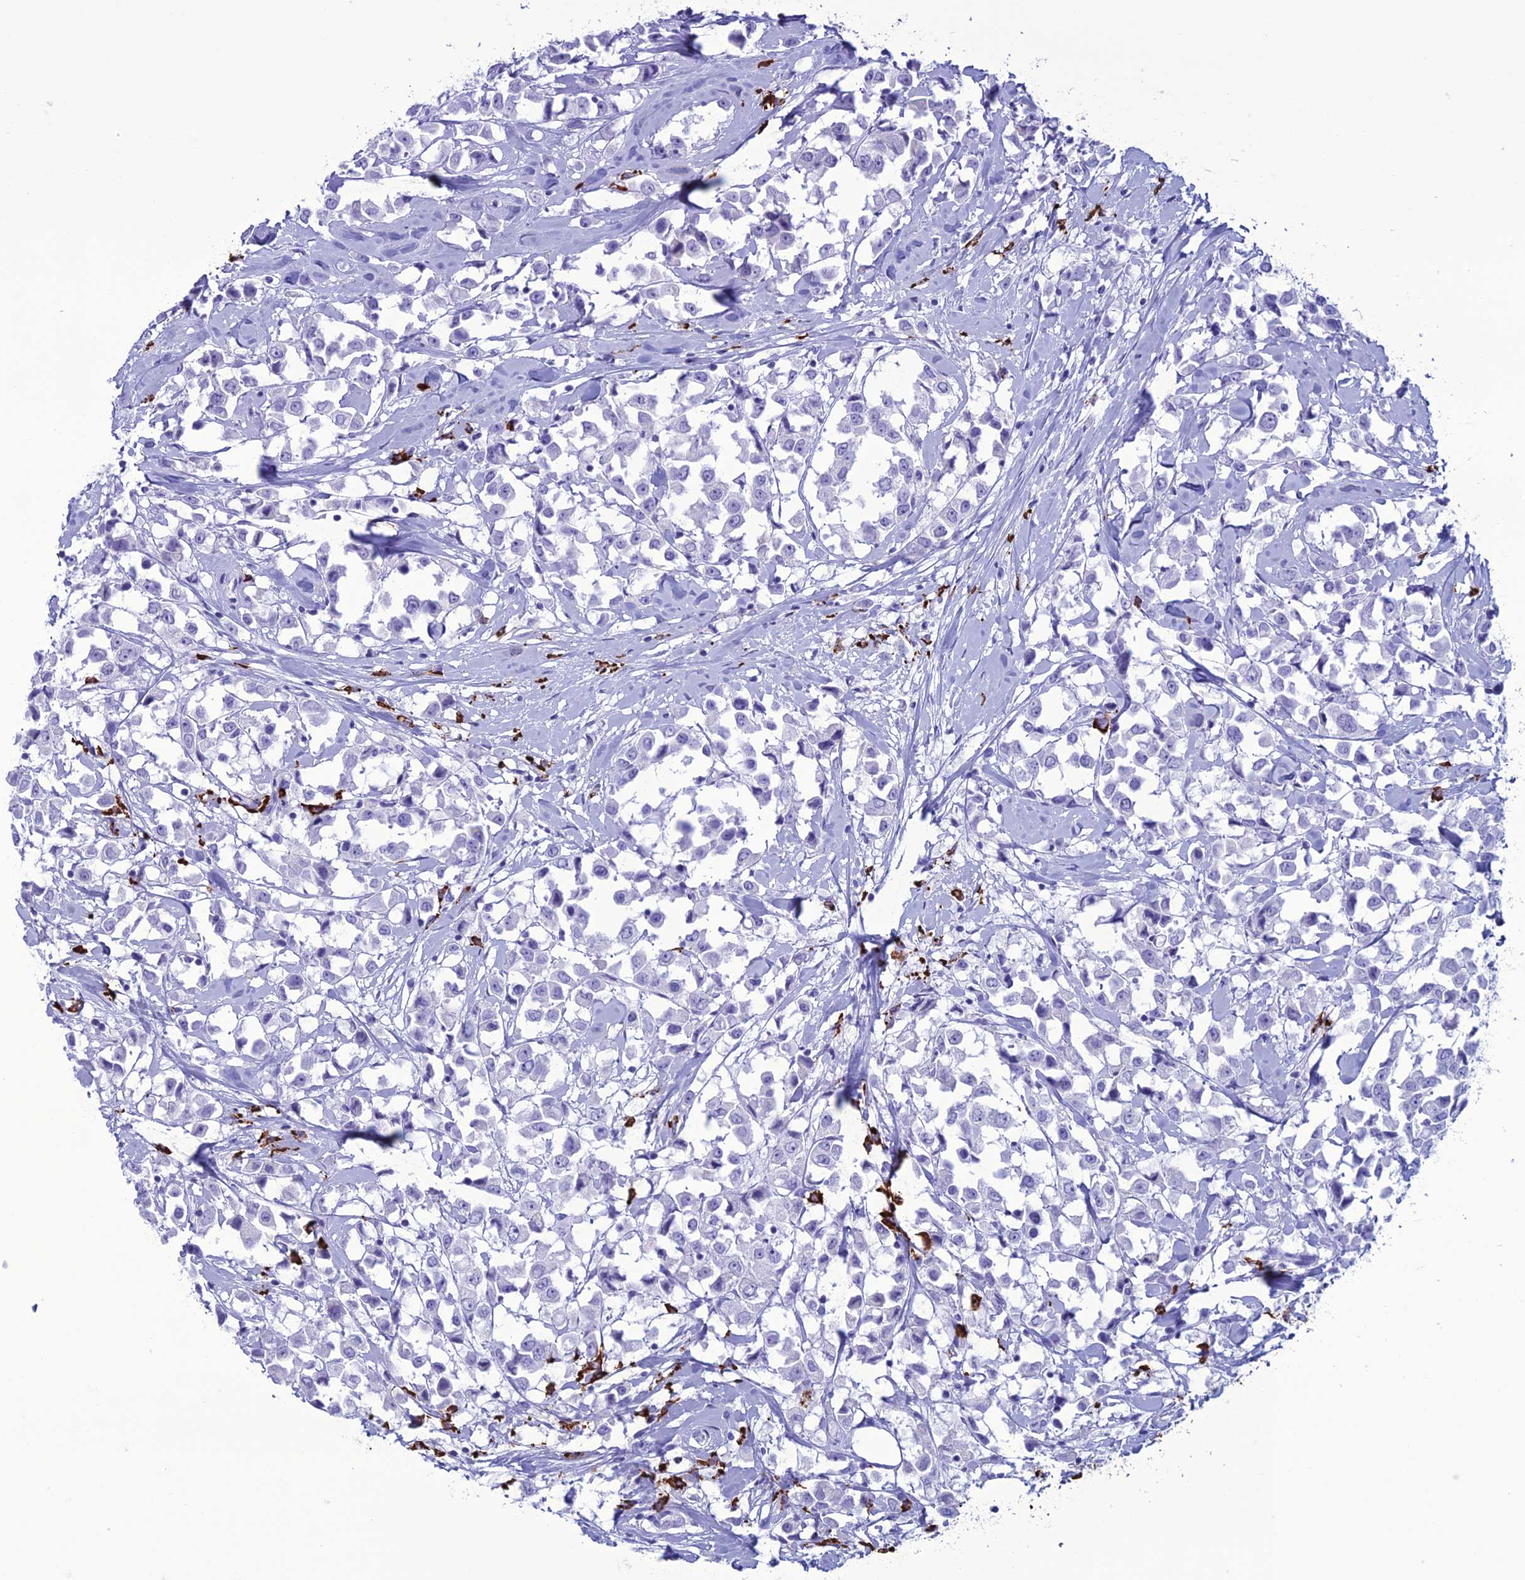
{"staining": {"intensity": "negative", "quantity": "none", "location": "none"}, "tissue": "breast cancer", "cell_type": "Tumor cells", "image_type": "cancer", "snomed": [{"axis": "morphology", "description": "Duct carcinoma"}, {"axis": "topography", "description": "Breast"}], "caption": "Immunohistochemistry (IHC) micrograph of neoplastic tissue: human breast cancer (invasive ductal carcinoma) stained with DAB demonstrates no significant protein positivity in tumor cells.", "gene": "MZB1", "patient": {"sex": "female", "age": 61}}